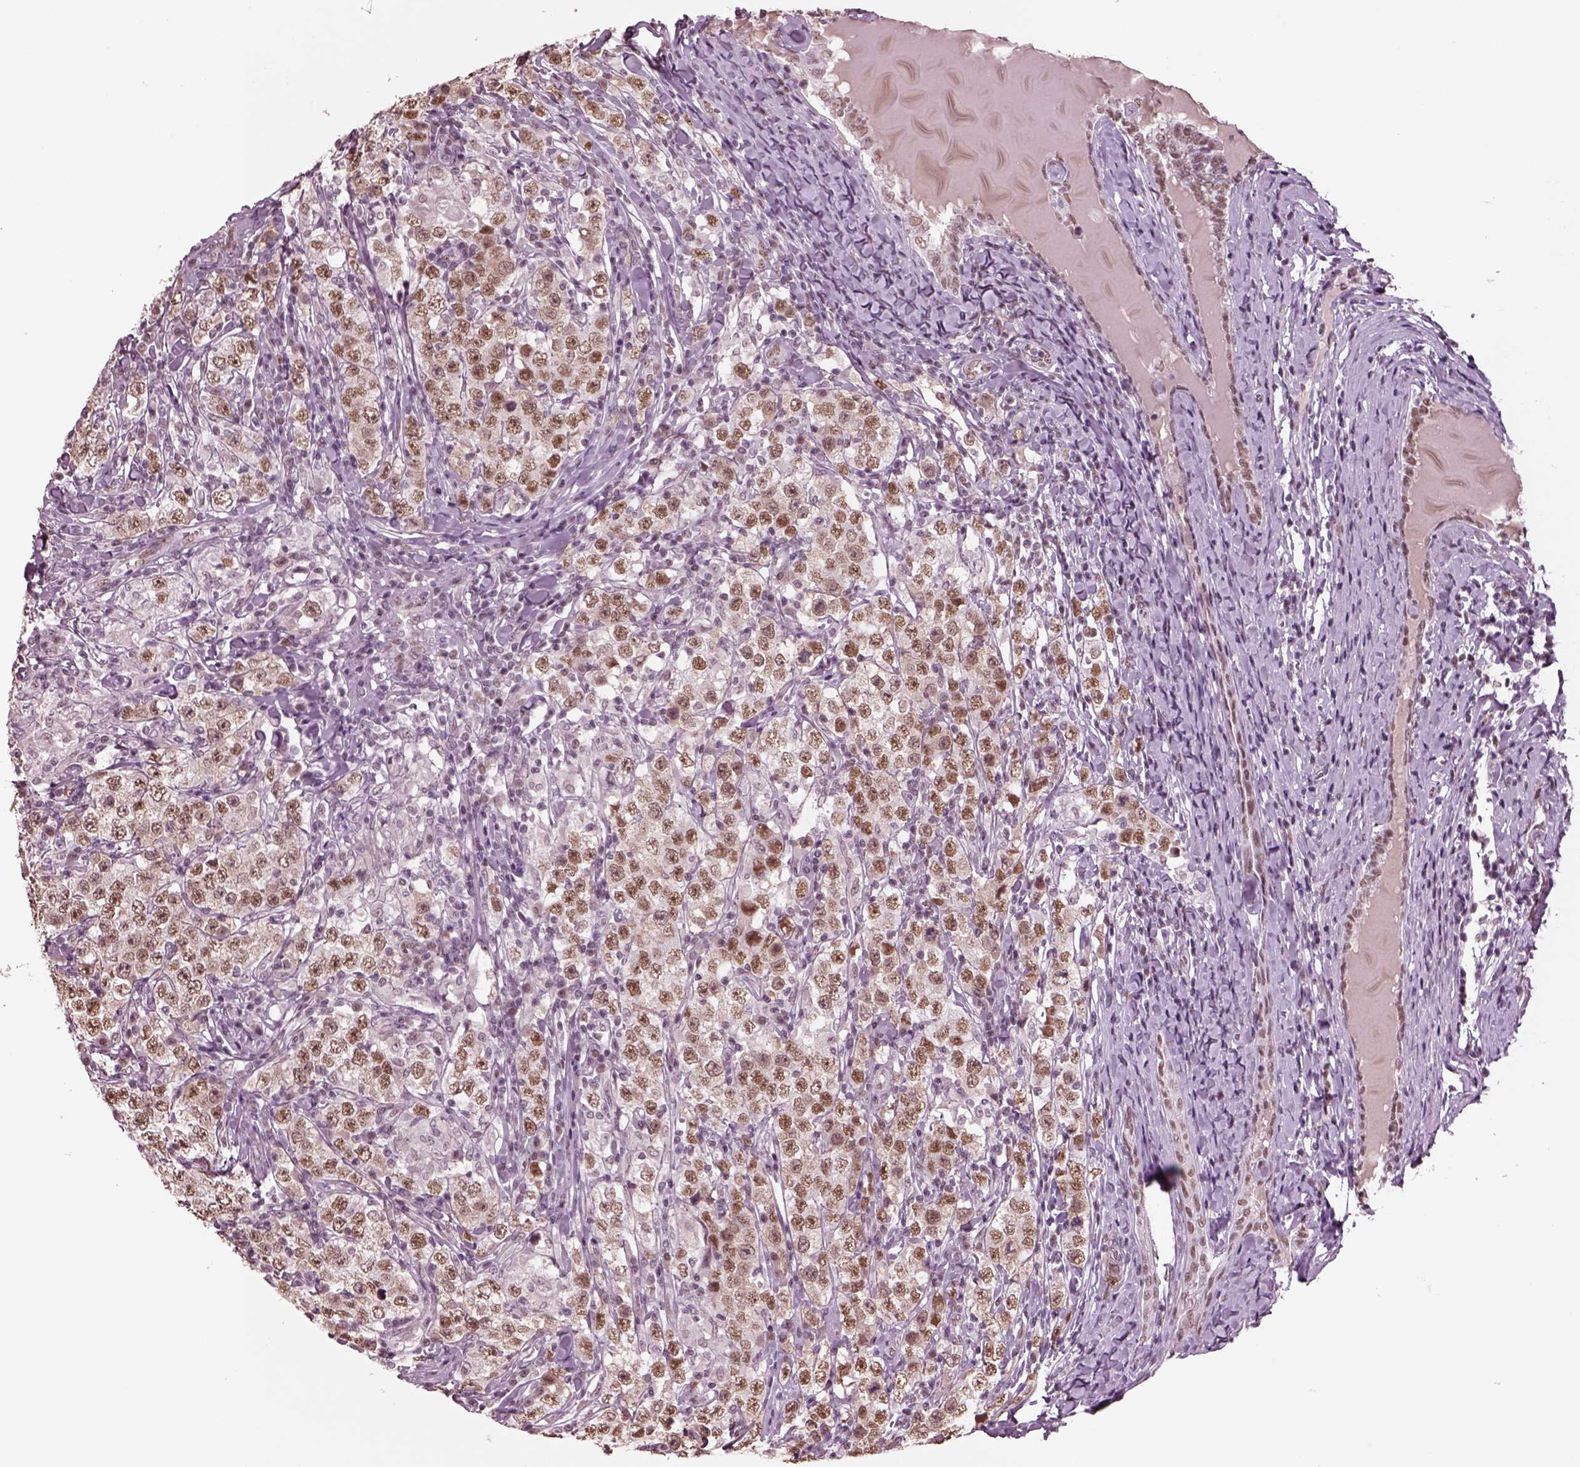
{"staining": {"intensity": "moderate", "quantity": ">75%", "location": "nuclear"}, "tissue": "testis cancer", "cell_type": "Tumor cells", "image_type": "cancer", "snomed": [{"axis": "morphology", "description": "Seminoma, NOS"}, {"axis": "morphology", "description": "Carcinoma, Embryonal, NOS"}, {"axis": "topography", "description": "Testis"}], "caption": "Human embryonal carcinoma (testis) stained for a protein (brown) demonstrates moderate nuclear positive positivity in about >75% of tumor cells.", "gene": "SEPHS1", "patient": {"sex": "male", "age": 41}}